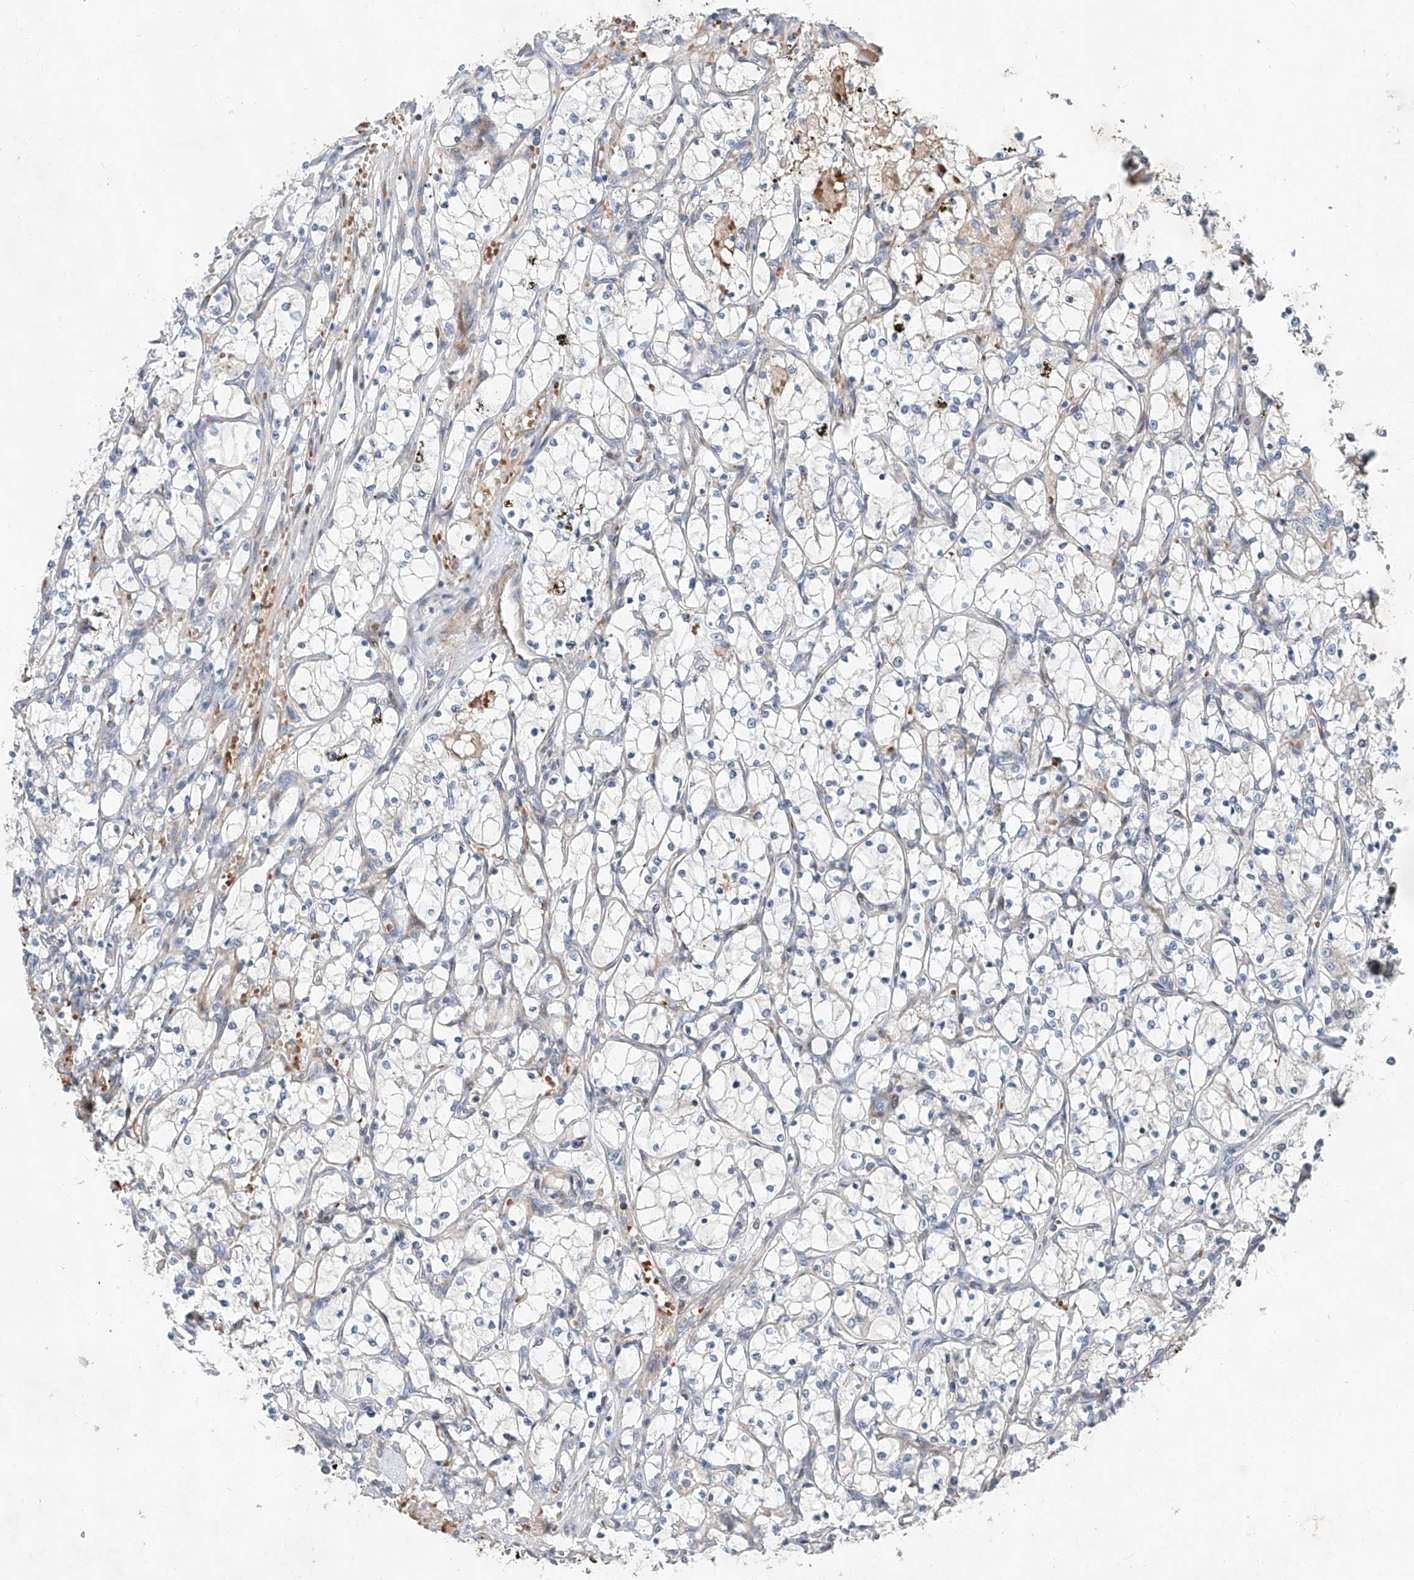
{"staining": {"intensity": "negative", "quantity": "none", "location": "none"}, "tissue": "renal cancer", "cell_type": "Tumor cells", "image_type": "cancer", "snomed": [{"axis": "morphology", "description": "Adenocarcinoma, NOS"}, {"axis": "topography", "description": "Kidney"}], "caption": "IHC of human renal cancer (adenocarcinoma) demonstrates no positivity in tumor cells.", "gene": "USF3", "patient": {"sex": "female", "age": 69}}